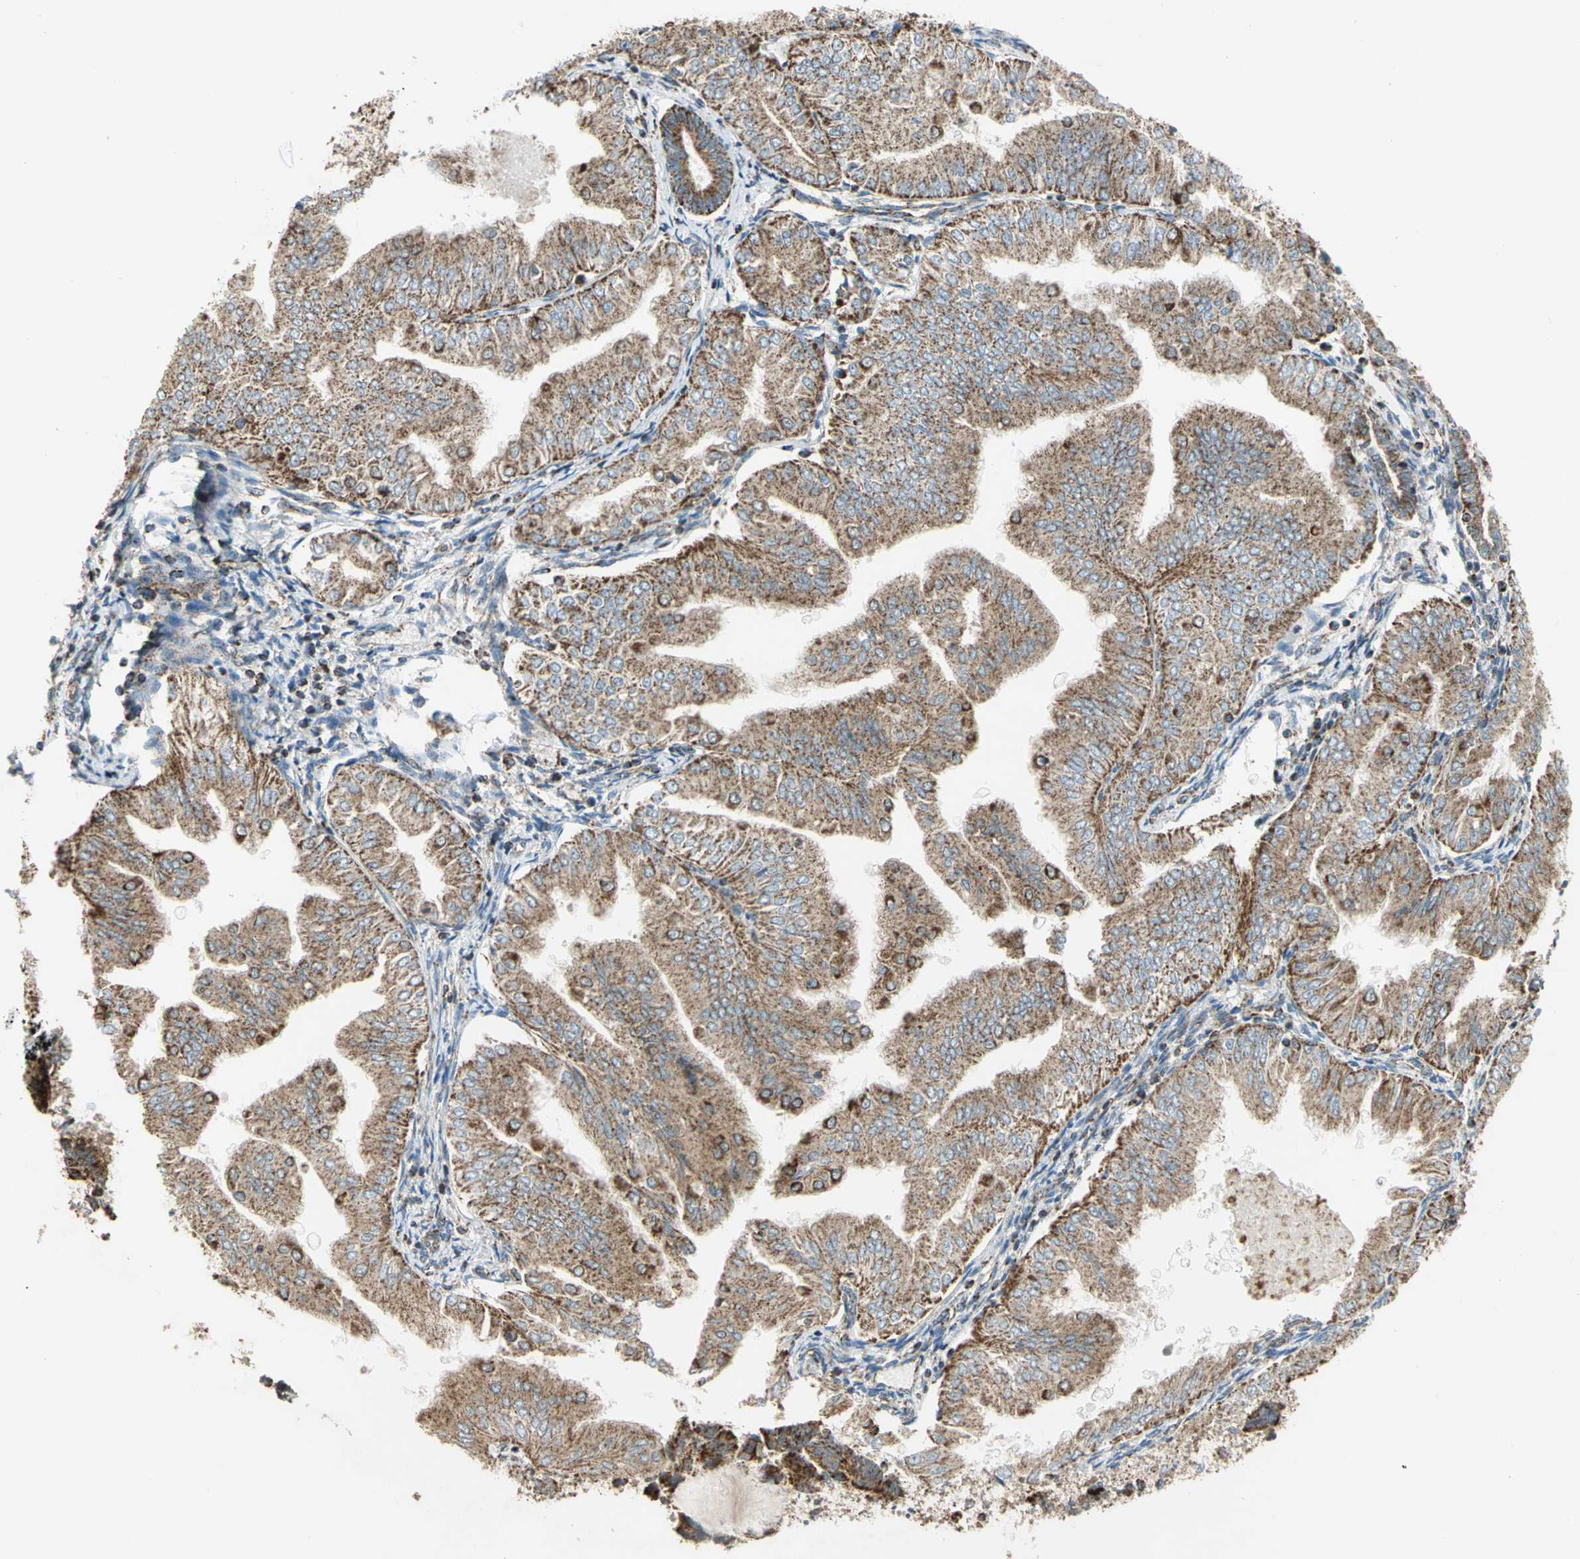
{"staining": {"intensity": "moderate", "quantity": ">75%", "location": "cytoplasmic/membranous"}, "tissue": "endometrial cancer", "cell_type": "Tumor cells", "image_type": "cancer", "snomed": [{"axis": "morphology", "description": "Adenocarcinoma, NOS"}, {"axis": "topography", "description": "Endometrium"}], "caption": "DAB (3,3'-diaminobenzidine) immunohistochemical staining of human adenocarcinoma (endometrial) displays moderate cytoplasmic/membranous protein staining in about >75% of tumor cells. The staining was performed using DAB (3,3'-diaminobenzidine) to visualize the protein expression in brown, while the nuclei were stained in blue with hematoxylin (Magnification: 20x).", "gene": "MRPS22", "patient": {"sex": "female", "age": 53}}